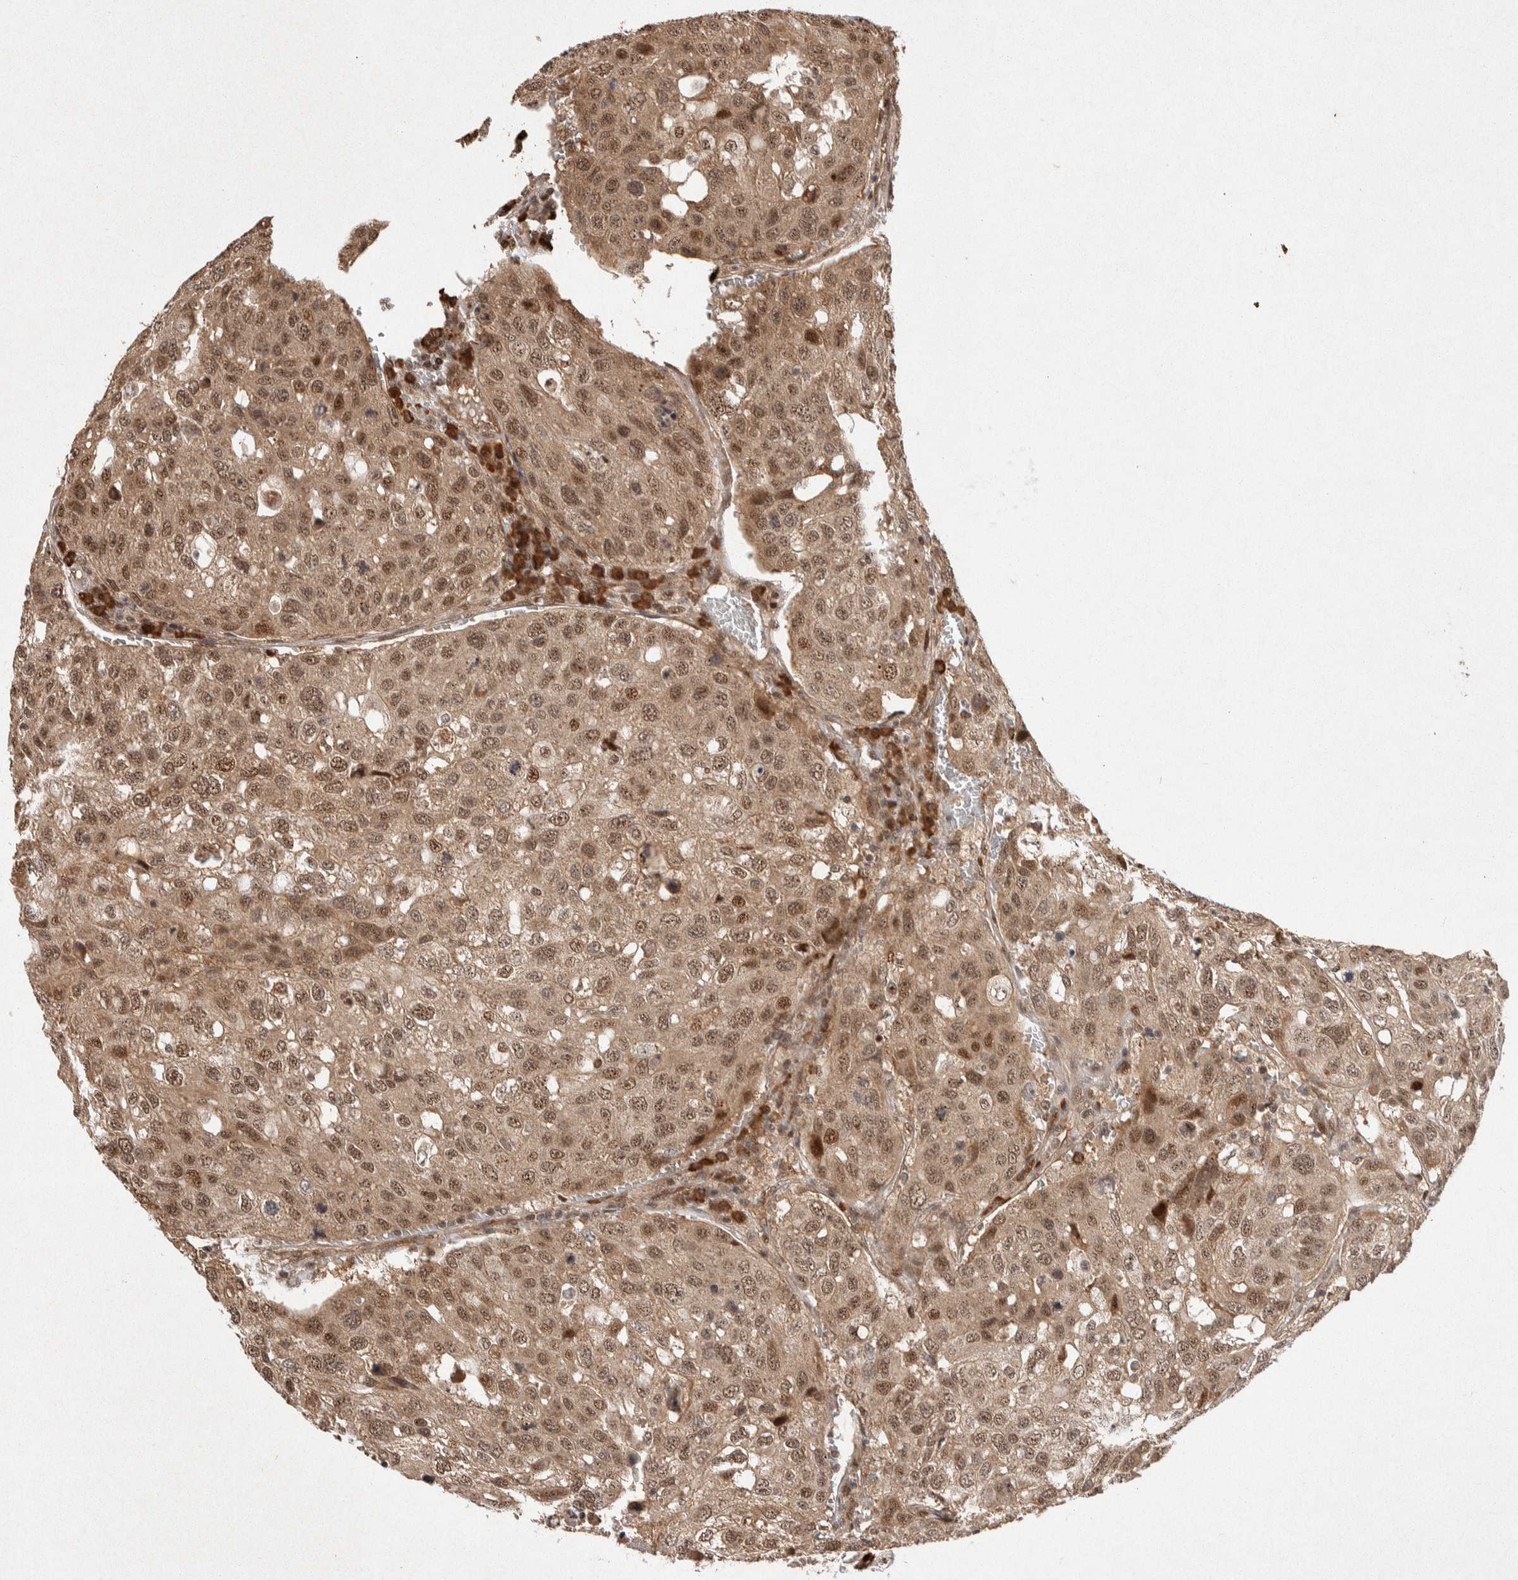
{"staining": {"intensity": "moderate", "quantity": ">75%", "location": "cytoplasmic/membranous,nuclear"}, "tissue": "urothelial cancer", "cell_type": "Tumor cells", "image_type": "cancer", "snomed": [{"axis": "morphology", "description": "Urothelial carcinoma, High grade"}, {"axis": "topography", "description": "Lymph node"}, {"axis": "topography", "description": "Urinary bladder"}], "caption": "A brown stain labels moderate cytoplasmic/membranous and nuclear positivity of a protein in urothelial cancer tumor cells. The protein of interest is shown in brown color, while the nuclei are stained blue.", "gene": "TOR1B", "patient": {"sex": "male", "age": 51}}